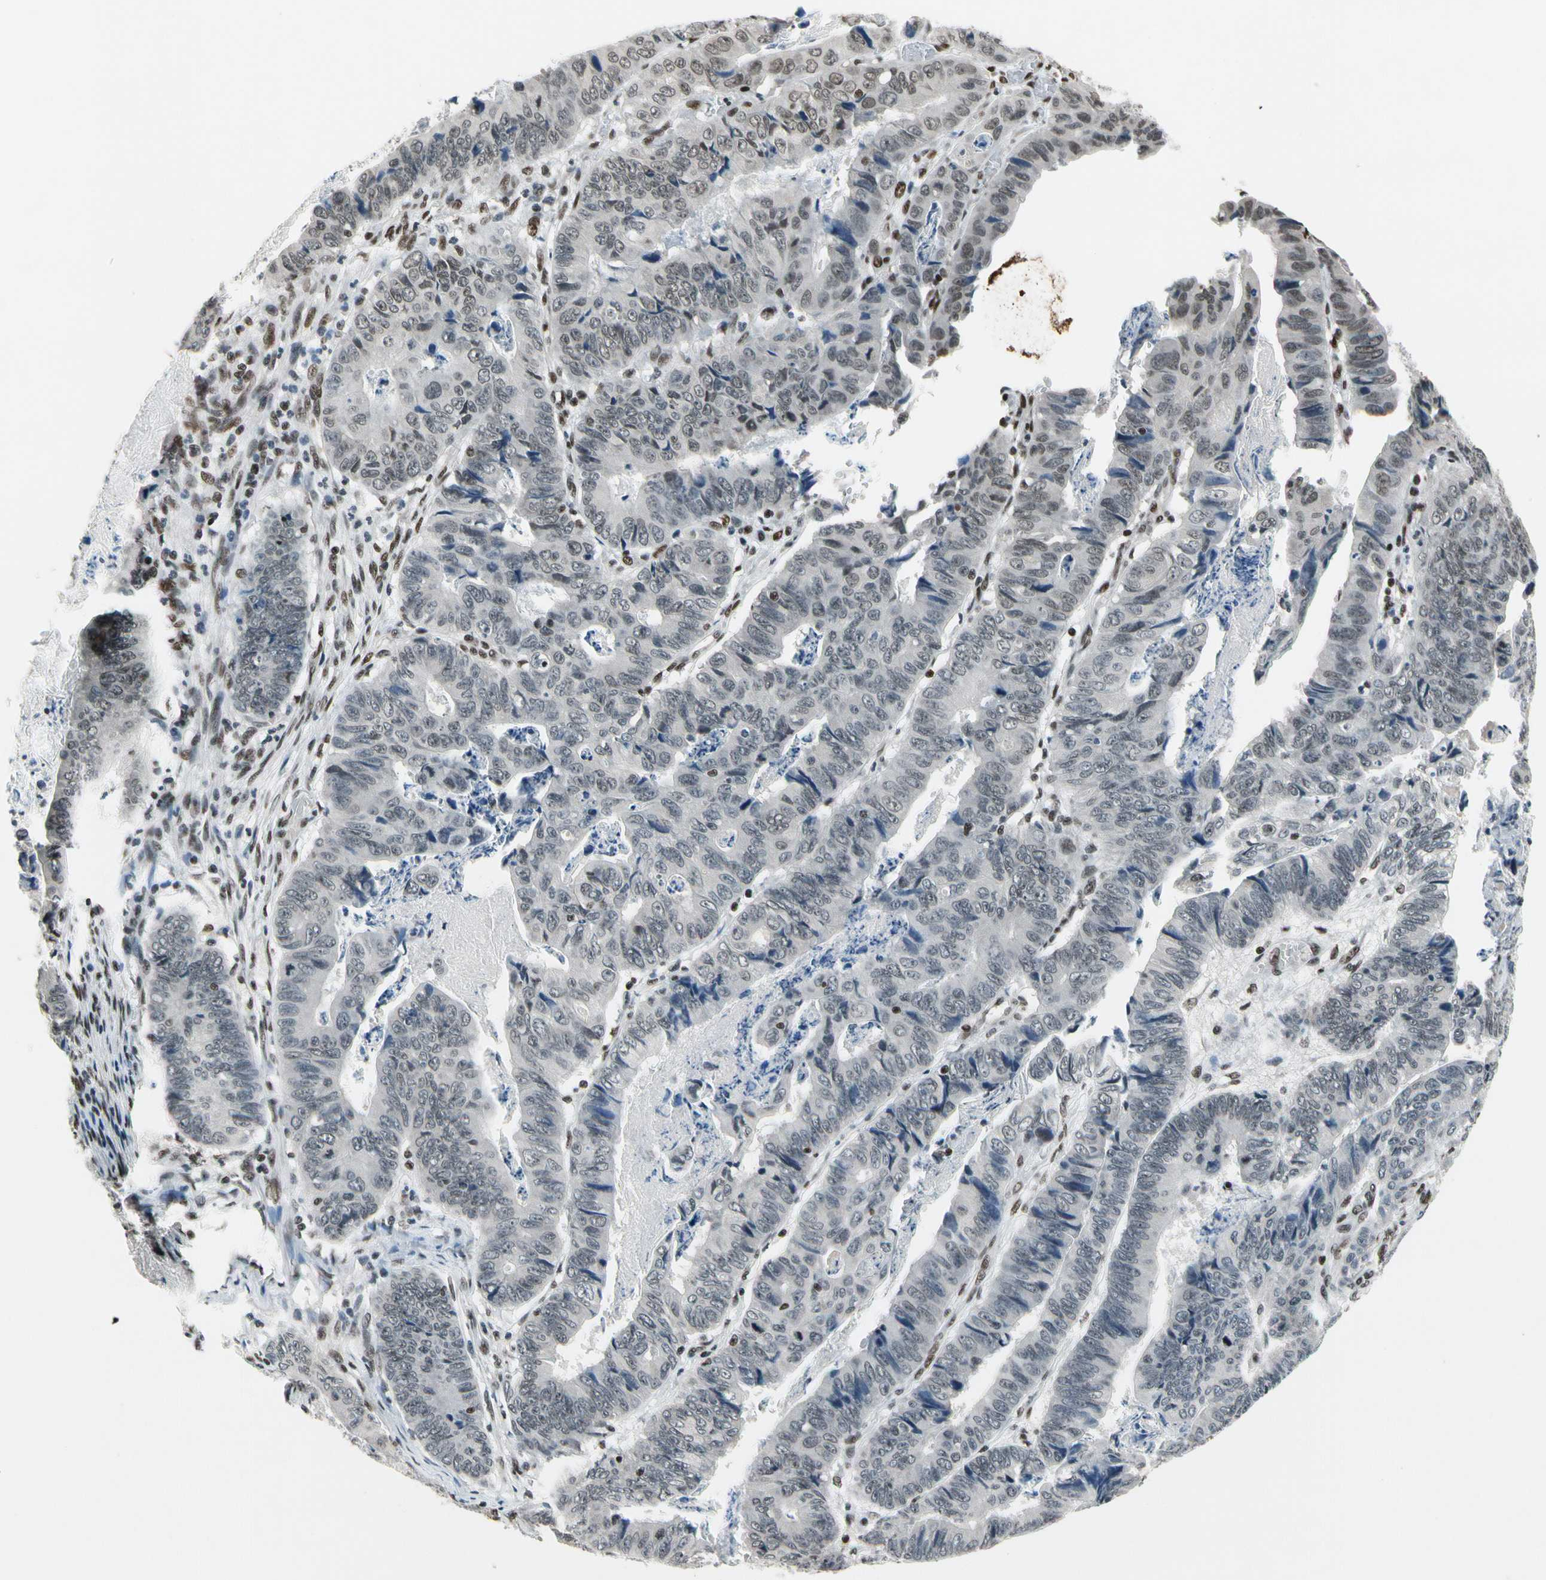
{"staining": {"intensity": "weak", "quantity": "25%-75%", "location": "nuclear"}, "tissue": "stomach cancer", "cell_type": "Tumor cells", "image_type": "cancer", "snomed": [{"axis": "morphology", "description": "Adenocarcinoma, NOS"}, {"axis": "topography", "description": "Stomach, lower"}], "caption": "Immunohistochemistry (IHC) staining of stomach cancer (adenocarcinoma), which exhibits low levels of weak nuclear staining in approximately 25%-75% of tumor cells indicating weak nuclear protein expression. The staining was performed using DAB (3,3'-diaminobenzidine) (brown) for protein detection and nuclei were counterstained in hematoxylin (blue).", "gene": "RECQL", "patient": {"sex": "male", "age": 77}}